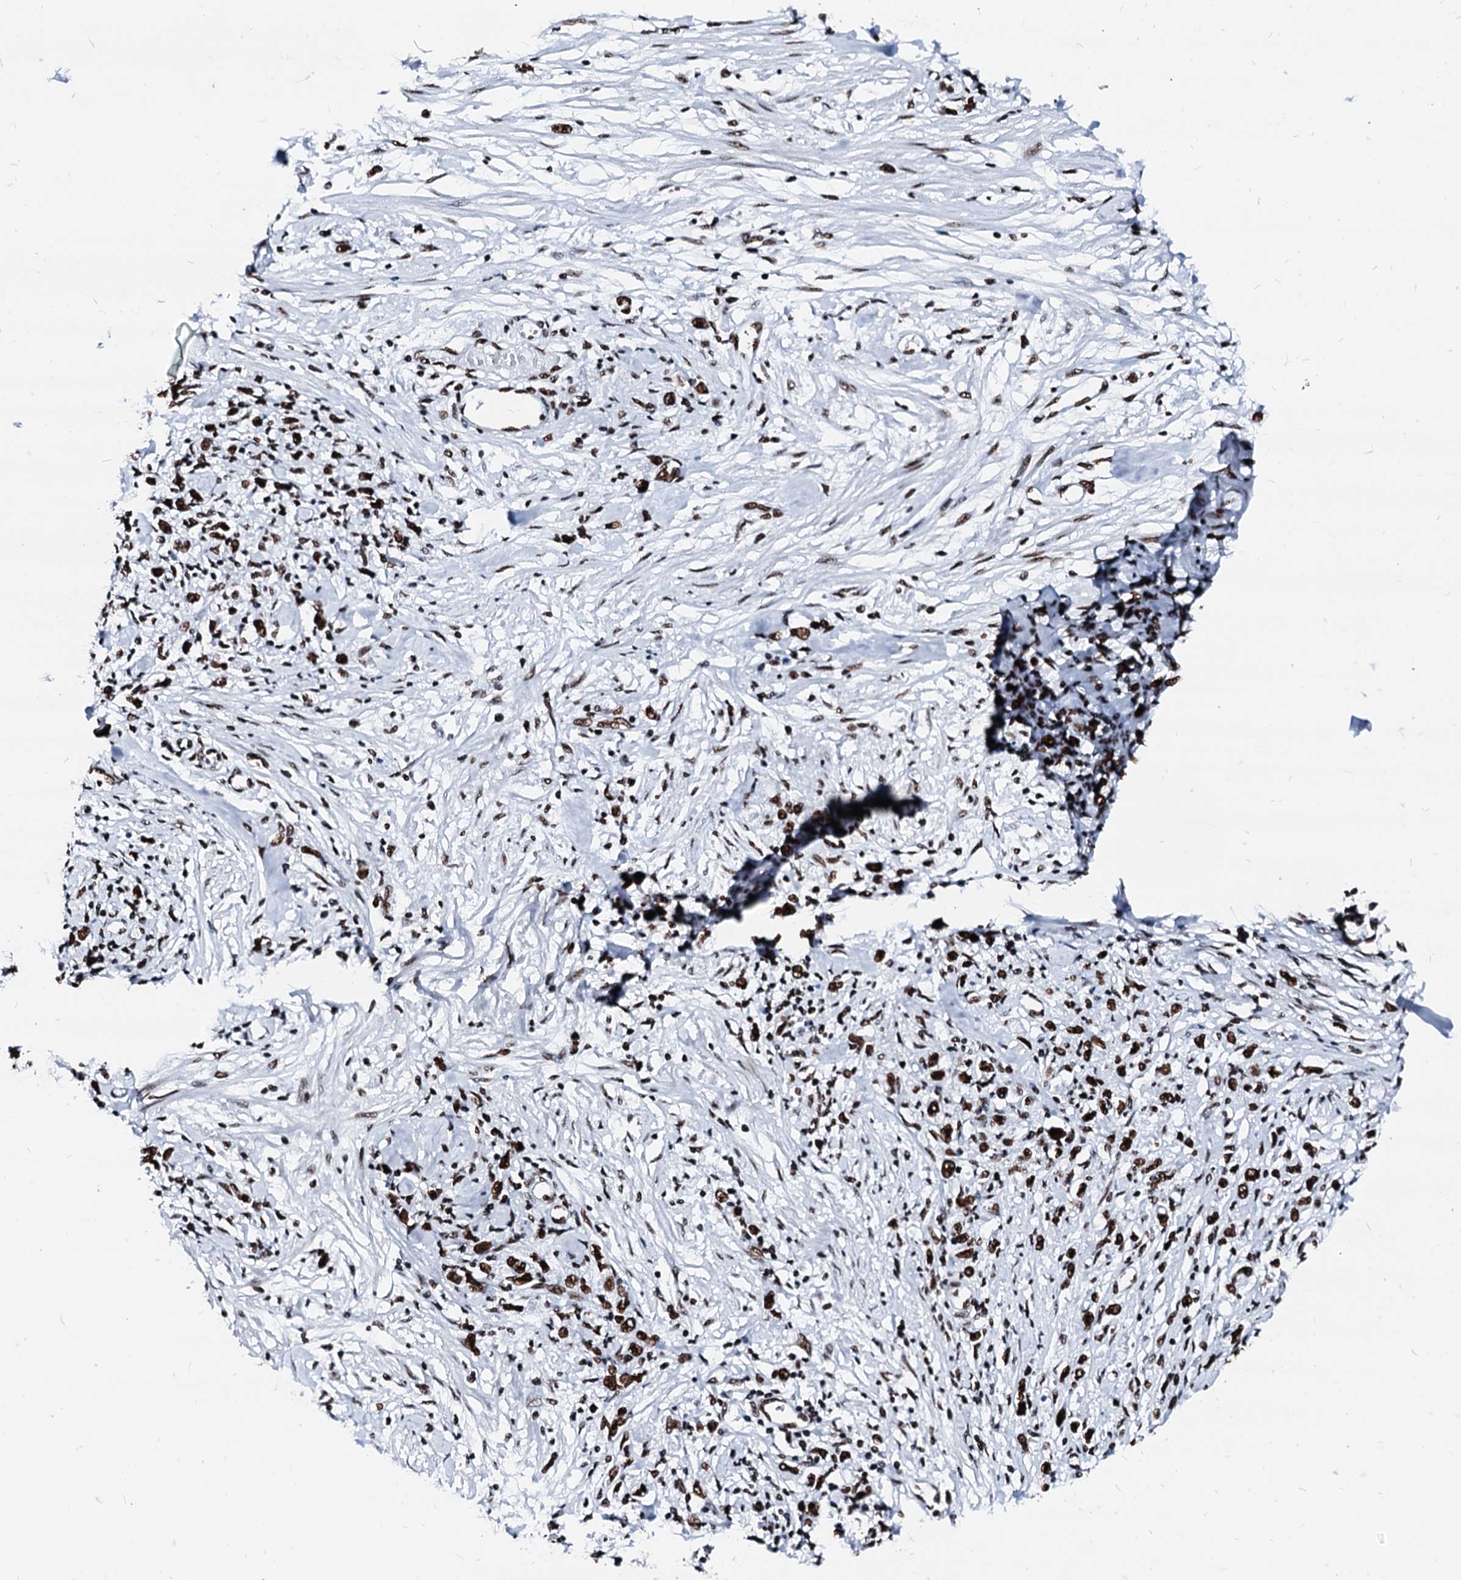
{"staining": {"intensity": "moderate", "quantity": ">75%", "location": "nuclear"}, "tissue": "stomach cancer", "cell_type": "Tumor cells", "image_type": "cancer", "snomed": [{"axis": "morphology", "description": "Adenocarcinoma, NOS"}, {"axis": "topography", "description": "Stomach"}], "caption": "High-power microscopy captured an immunohistochemistry (IHC) micrograph of adenocarcinoma (stomach), revealing moderate nuclear staining in approximately >75% of tumor cells. Nuclei are stained in blue.", "gene": "RALY", "patient": {"sex": "female", "age": 59}}